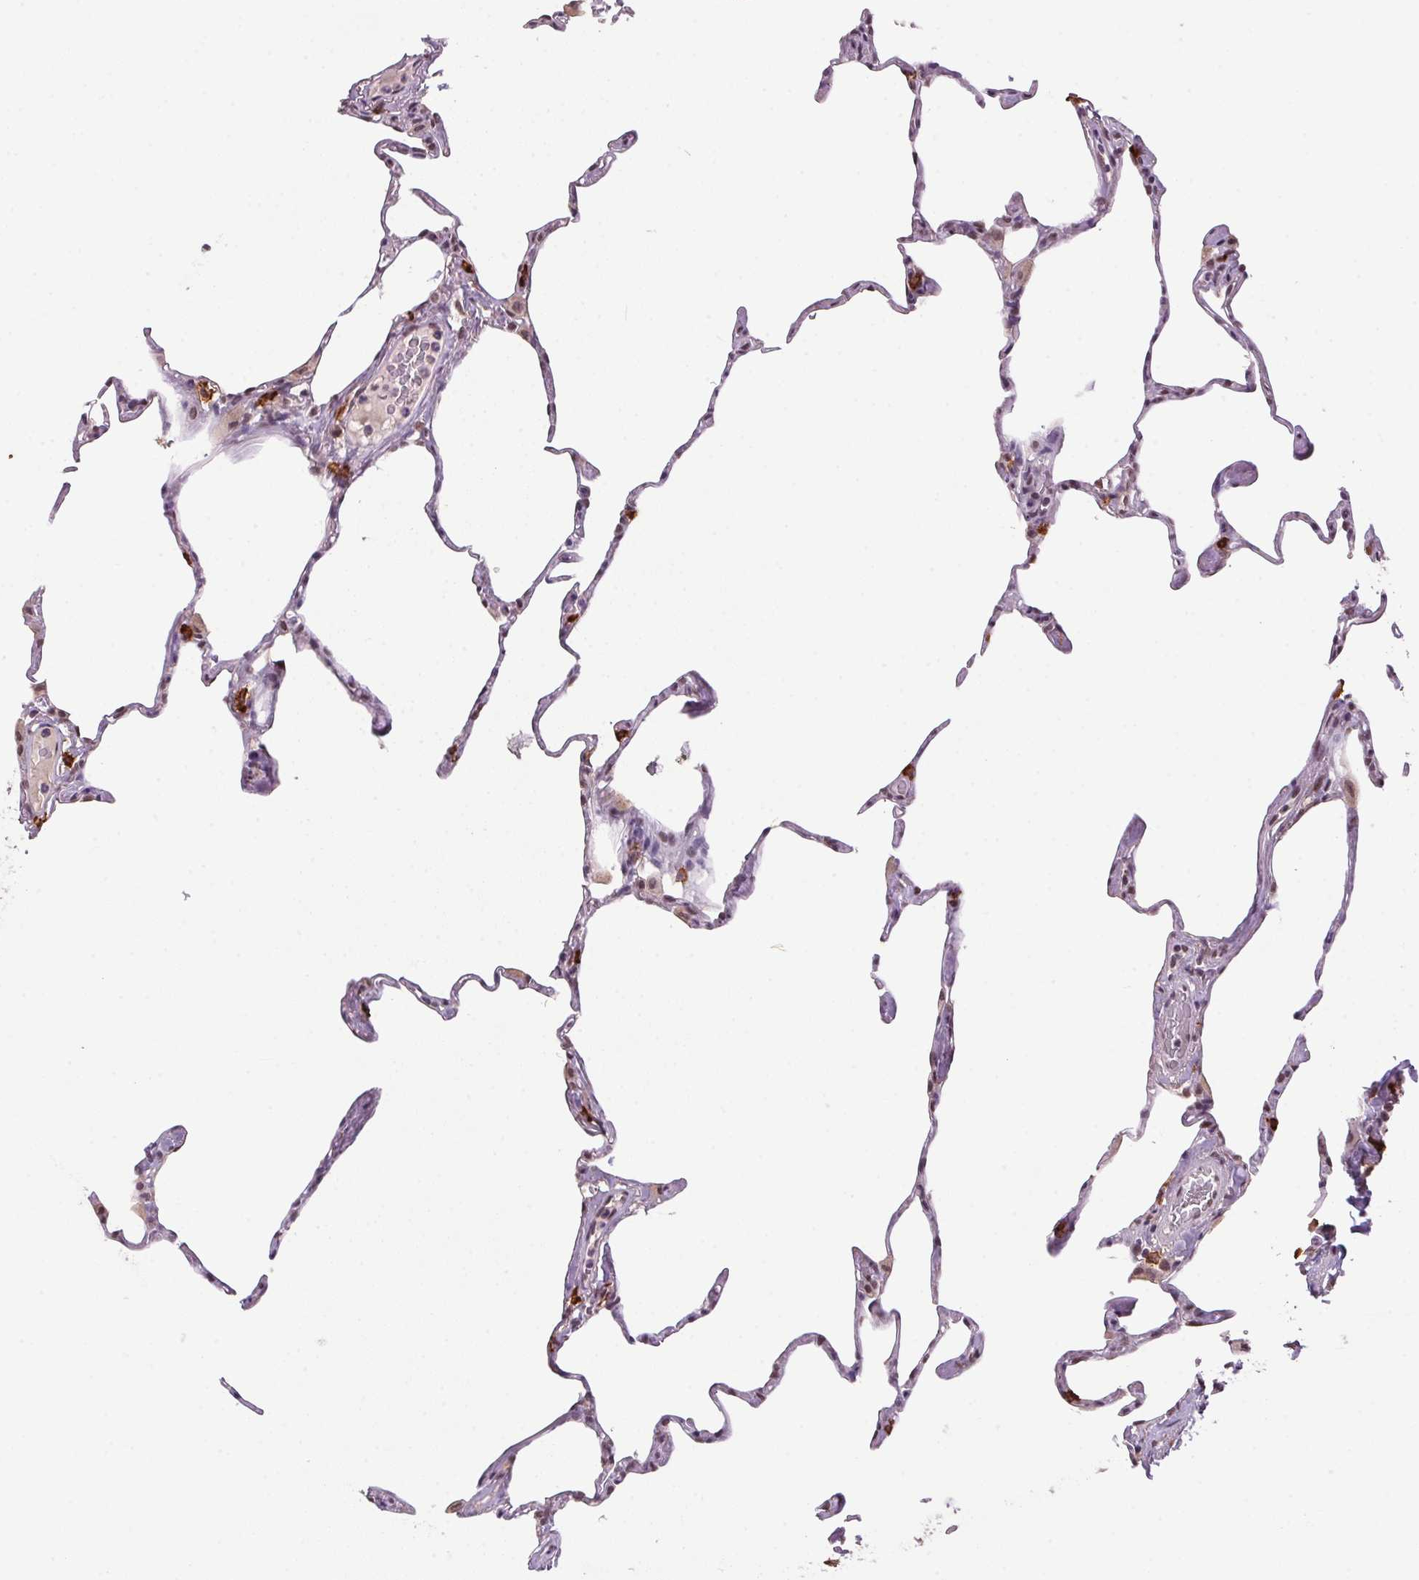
{"staining": {"intensity": "weak", "quantity": "<25%", "location": "nuclear"}, "tissue": "lung", "cell_type": "Alveolar cells", "image_type": "normal", "snomed": [{"axis": "morphology", "description": "Normal tissue, NOS"}, {"axis": "topography", "description": "Lung"}], "caption": "DAB immunohistochemical staining of benign lung demonstrates no significant staining in alveolar cells. Brightfield microscopy of immunohistochemistry (IHC) stained with DAB (3,3'-diaminobenzidine) (brown) and hematoxylin (blue), captured at high magnification.", "gene": "ZBTB4", "patient": {"sex": "male", "age": 65}}